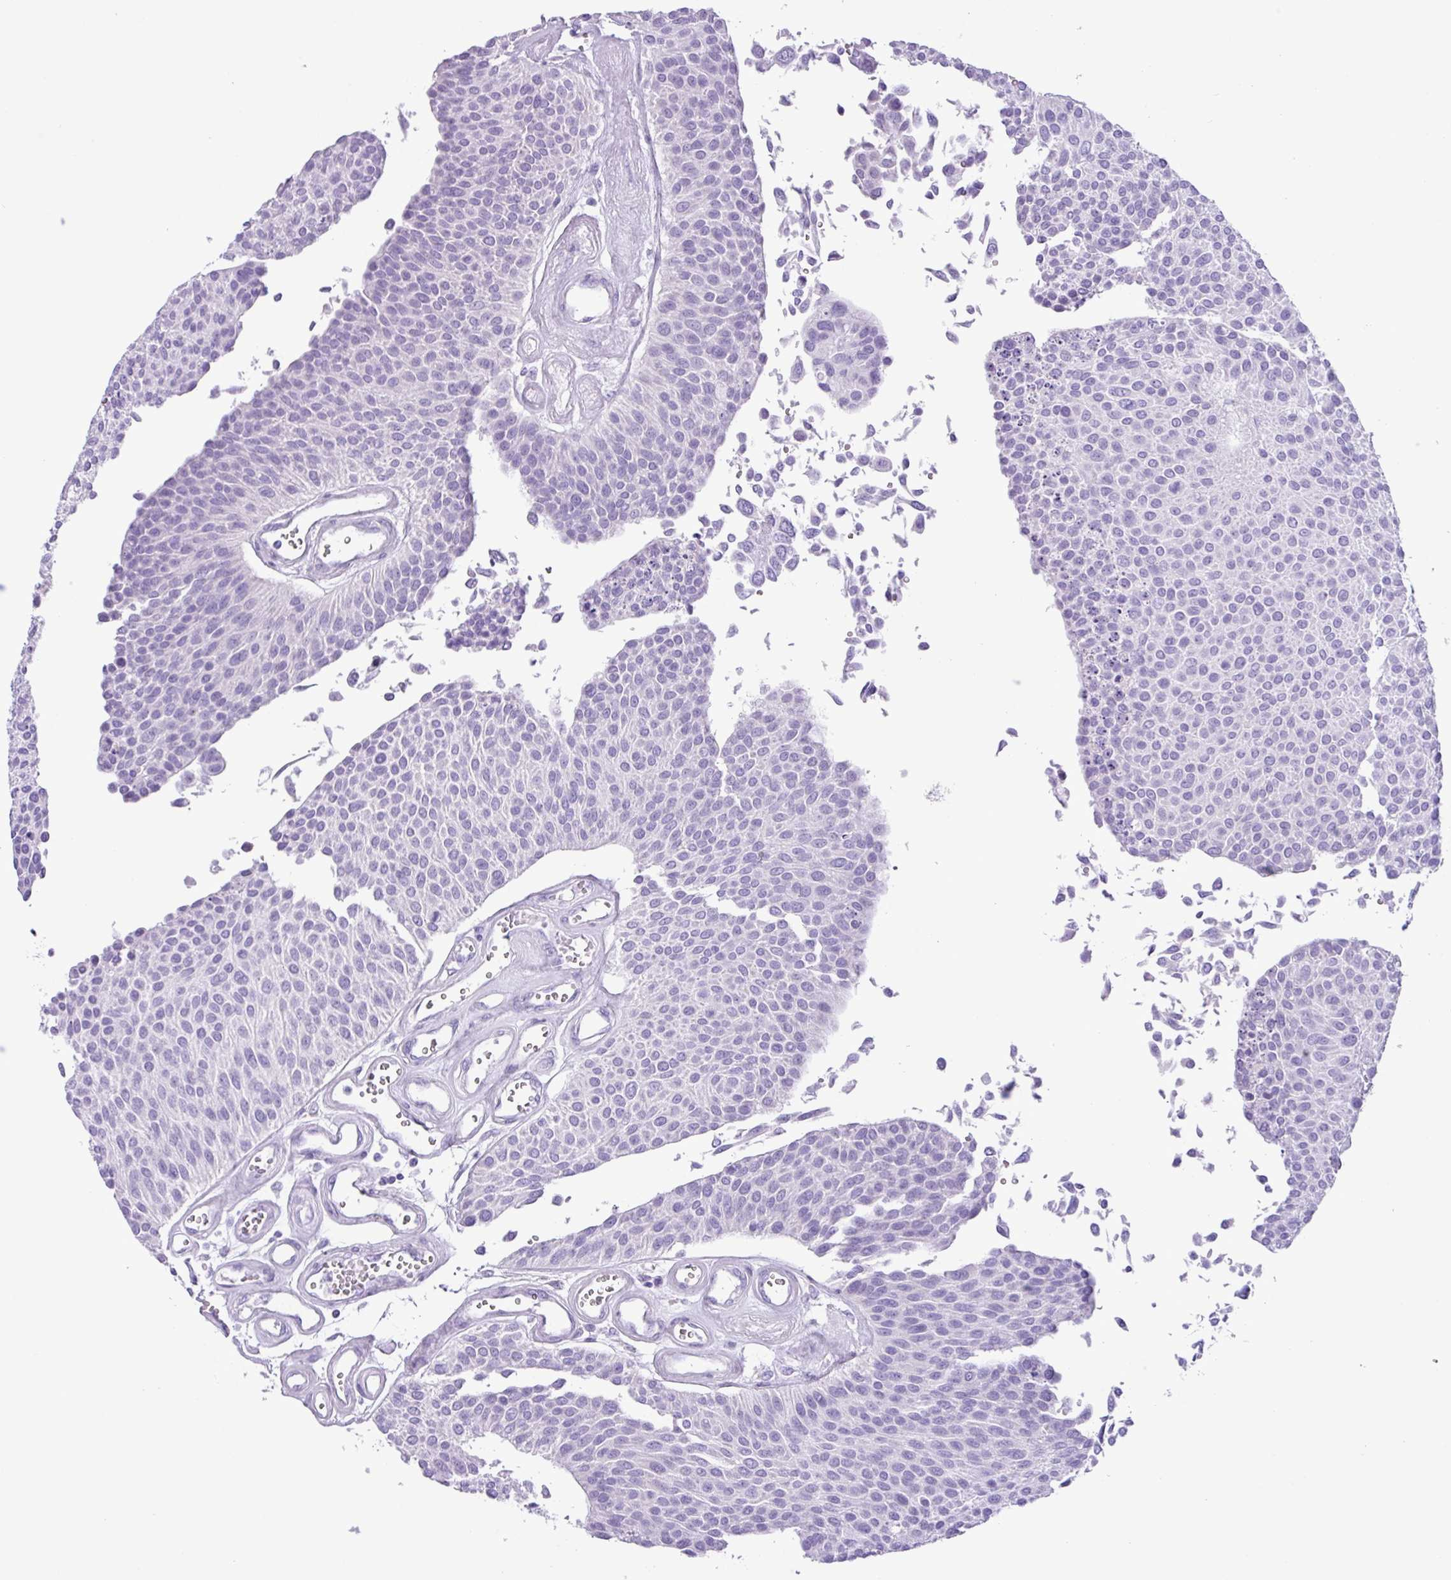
{"staining": {"intensity": "negative", "quantity": "none", "location": "none"}, "tissue": "urothelial cancer", "cell_type": "Tumor cells", "image_type": "cancer", "snomed": [{"axis": "morphology", "description": "Urothelial carcinoma, NOS"}, {"axis": "topography", "description": "Urinary bladder"}], "caption": "High magnification brightfield microscopy of transitional cell carcinoma stained with DAB (3,3'-diaminobenzidine) (brown) and counterstained with hematoxylin (blue): tumor cells show no significant staining.", "gene": "AGO3", "patient": {"sex": "male", "age": 55}}